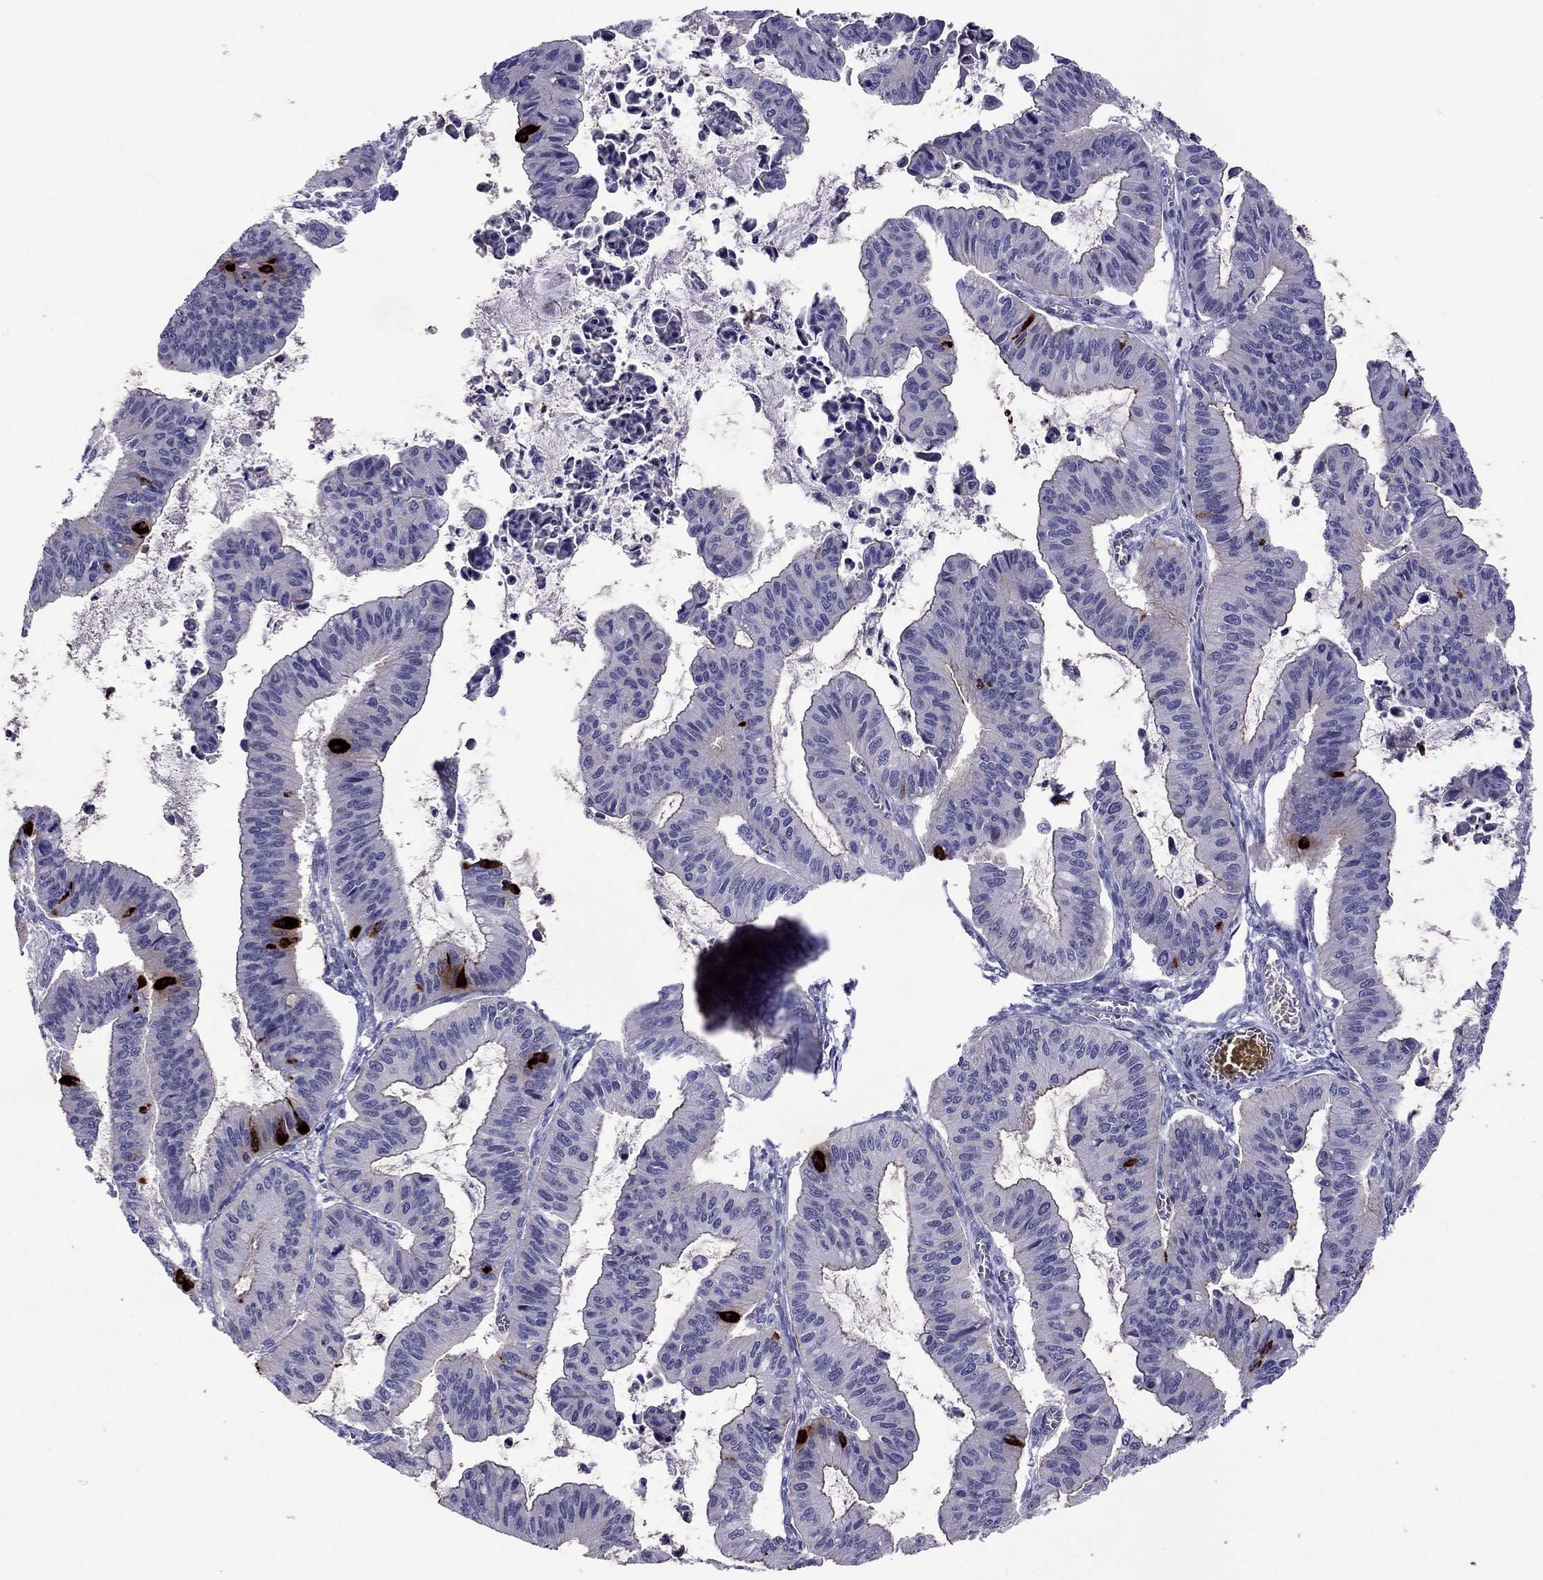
{"staining": {"intensity": "strong", "quantity": "<25%", "location": "cytoplasmic/membranous"}, "tissue": "ovarian cancer", "cell_type": "Tumor cells", "image_type": "cancer", "snomed": [{"axis": "morphology", "description": "Cystadenocarcinoma, mucinous, NOS"}, {"axis": "topography", "description": "Ovary"}], "caption": "Immunohistochemical staining of human ovarian mucinous cystadenocarcinoma demonstrates medium levels of strong cytoplasmic/membranous expression in approximately <25% of tumor cells. (Stains: DAB (3,3'-diaminobenzidine) in brown, nuclei in blue, Microscopy: brightfield microscopy at high magnification).", "gene": "MYL11", "patient": {"sex": "female", "age": 72}}